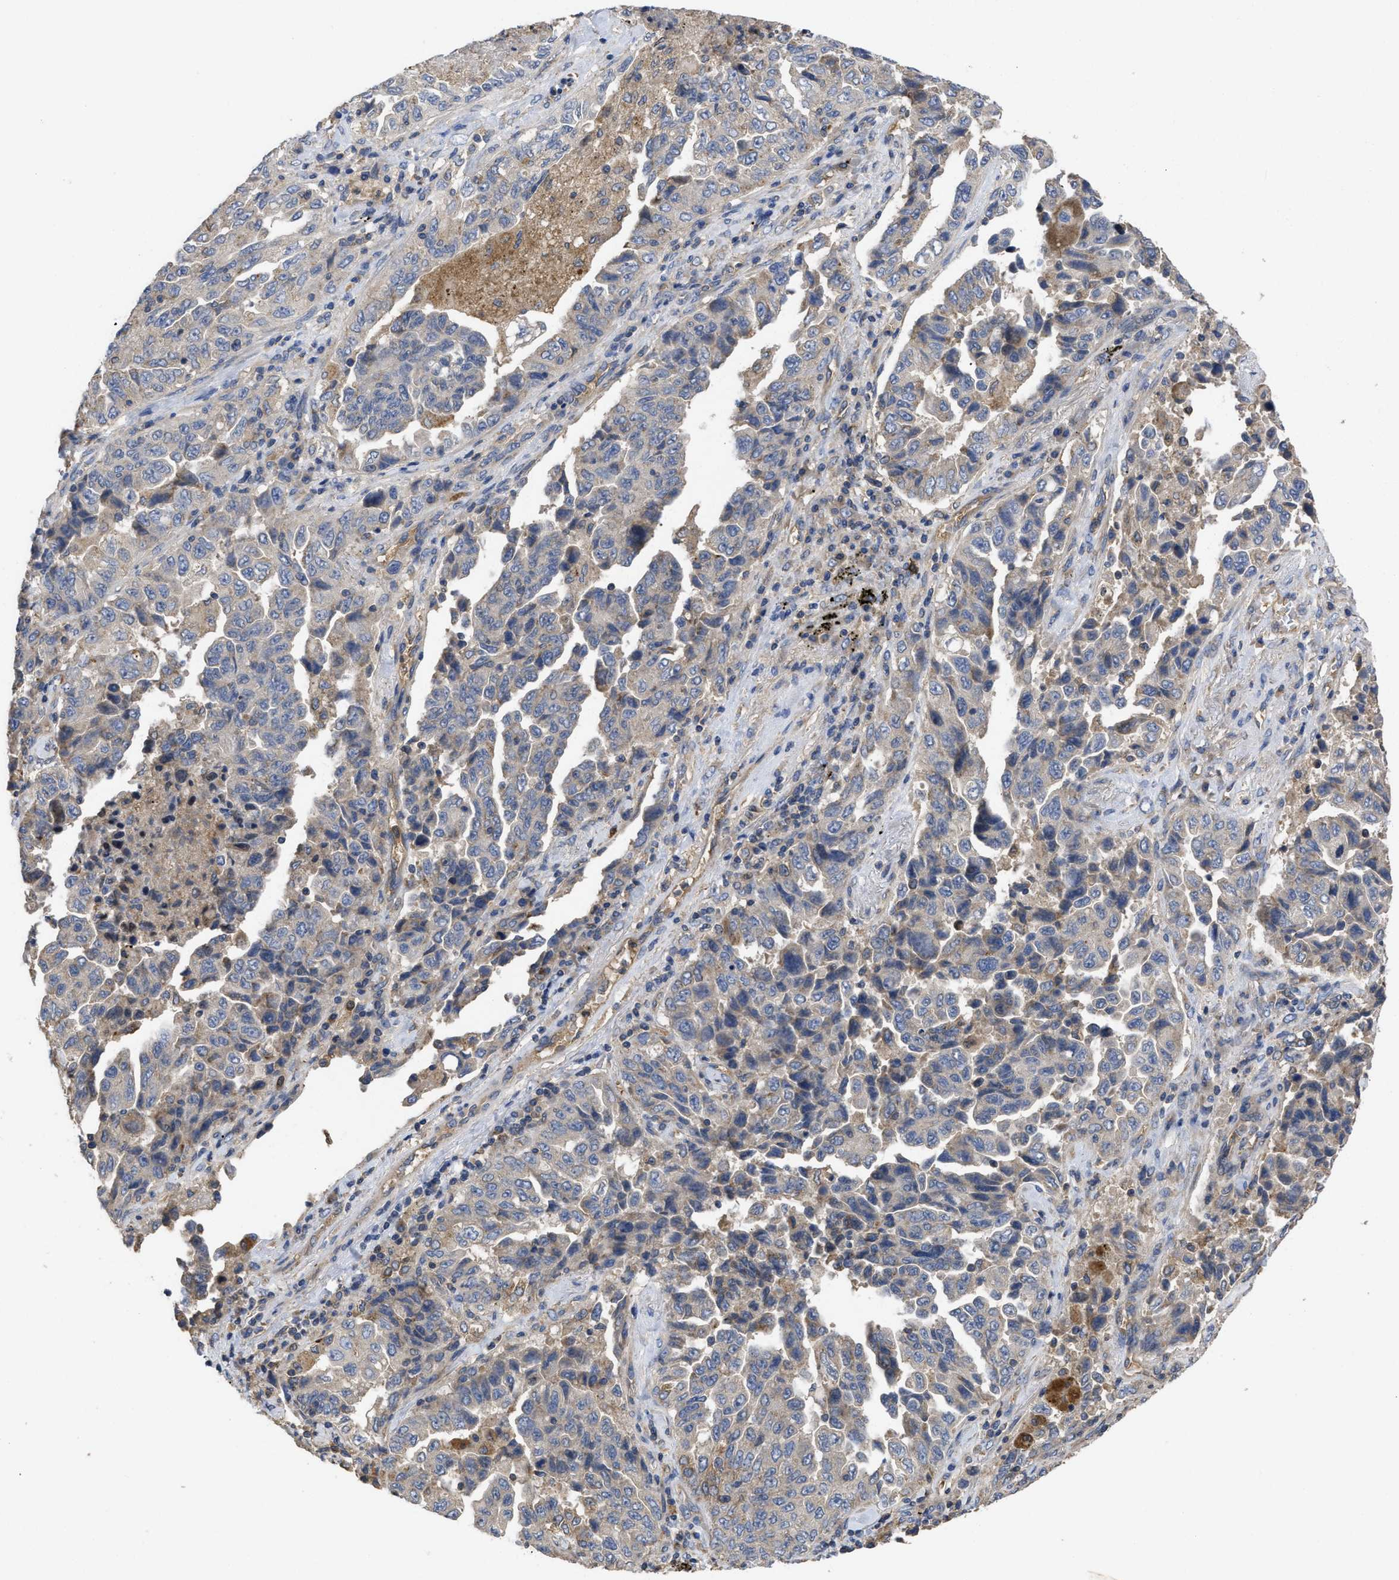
{"staining": {"intensity": "weak", "quantity": "<25%", "location": "cytoplasmic/membranous"}, "tissue": "lung cancer", "cell_type": "Tumor cells", "image_type": "cancer", "snomed": [{"axis": "morphology", "description": "Adenocarcinoma, NOS"}, {"axis": "topography", "description": "Lung"}], "caption": "Lung cancer (adenocarcinoma) was stained to show a protein in brown. There is no significant expression in tumor cells.", "gene": "RNF216", "patient": {"sex": "female", "age": 51}}